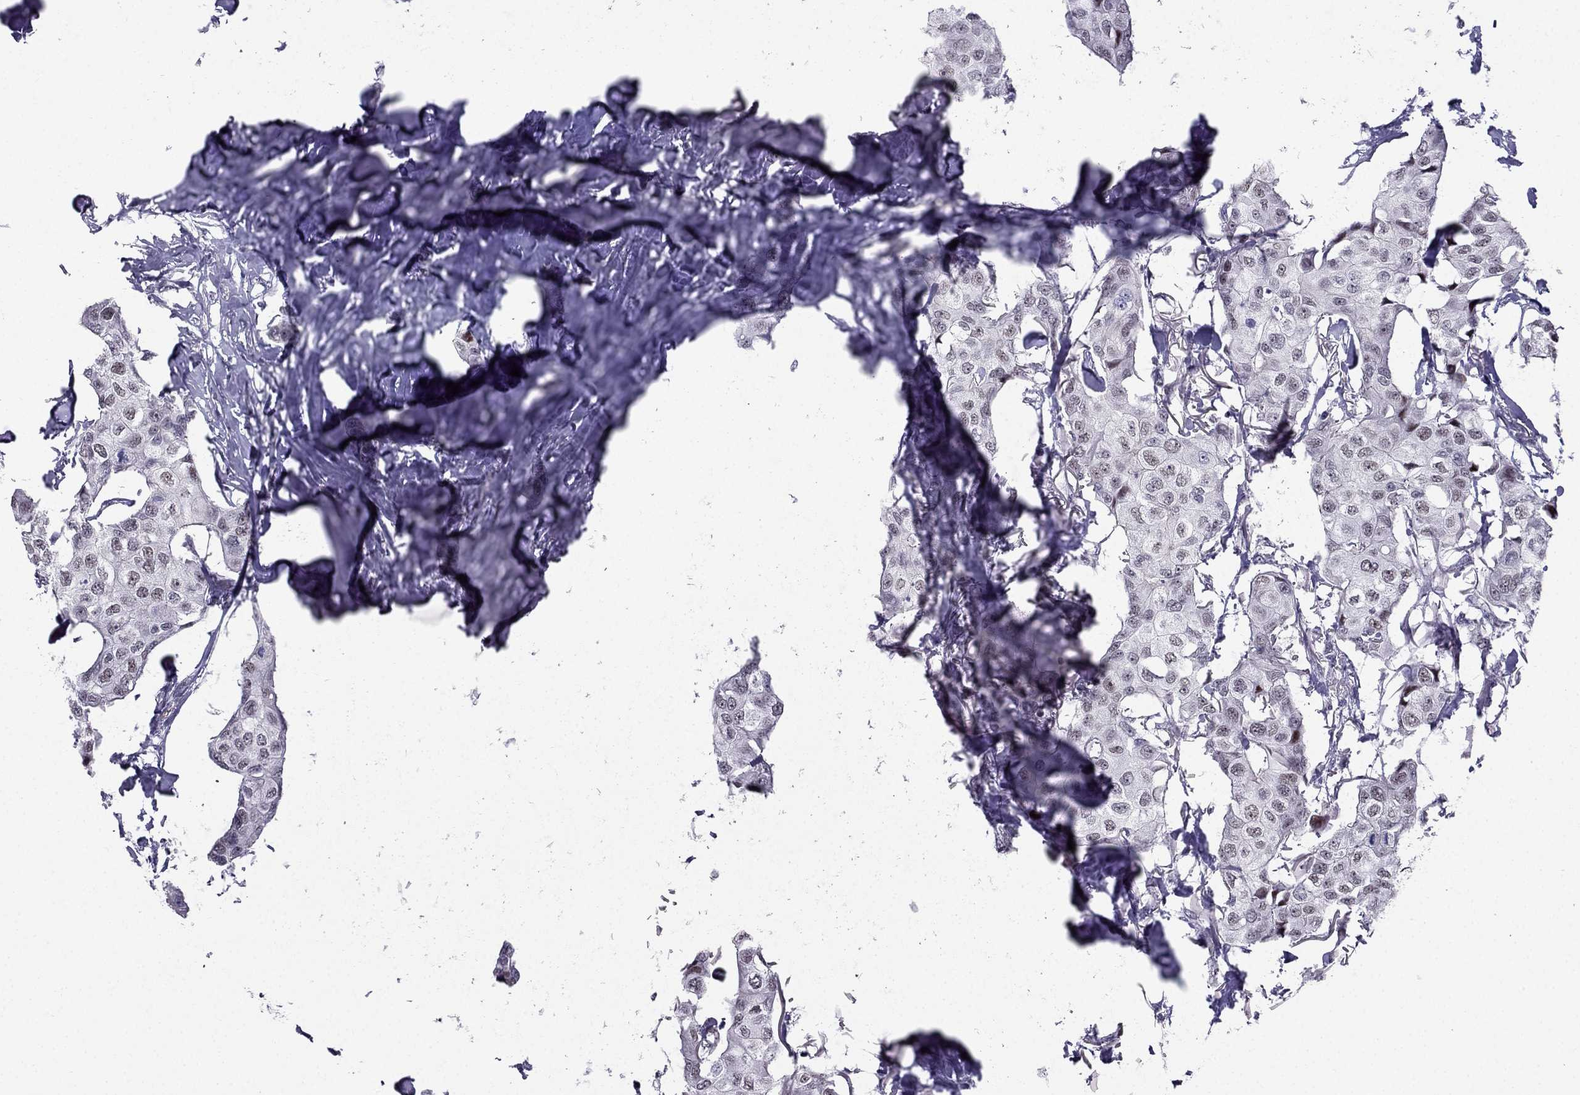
{"staining": {"intensity": "negative", "quantity": "none", "location": "none"}, "tissue": "breast cancer", "cell_type": "Tumor cells", "image_type": "cancer", "snomed": [{"axis": "morphology", "description": "Duct carcinoma"}, {"axis": "topography", "description": "Breast"}], "caption": "IHC of breast cancer reveals no positivity in tumor cells. Brightfield microscopy of immunohistochemistry stained with DAB (3,3'-diaminobenzidine) (brown) and hematoxylin (blue), captured at high magnification.", "gene": "RPRD2", "patient": {"sex": "female", "age": 80}}